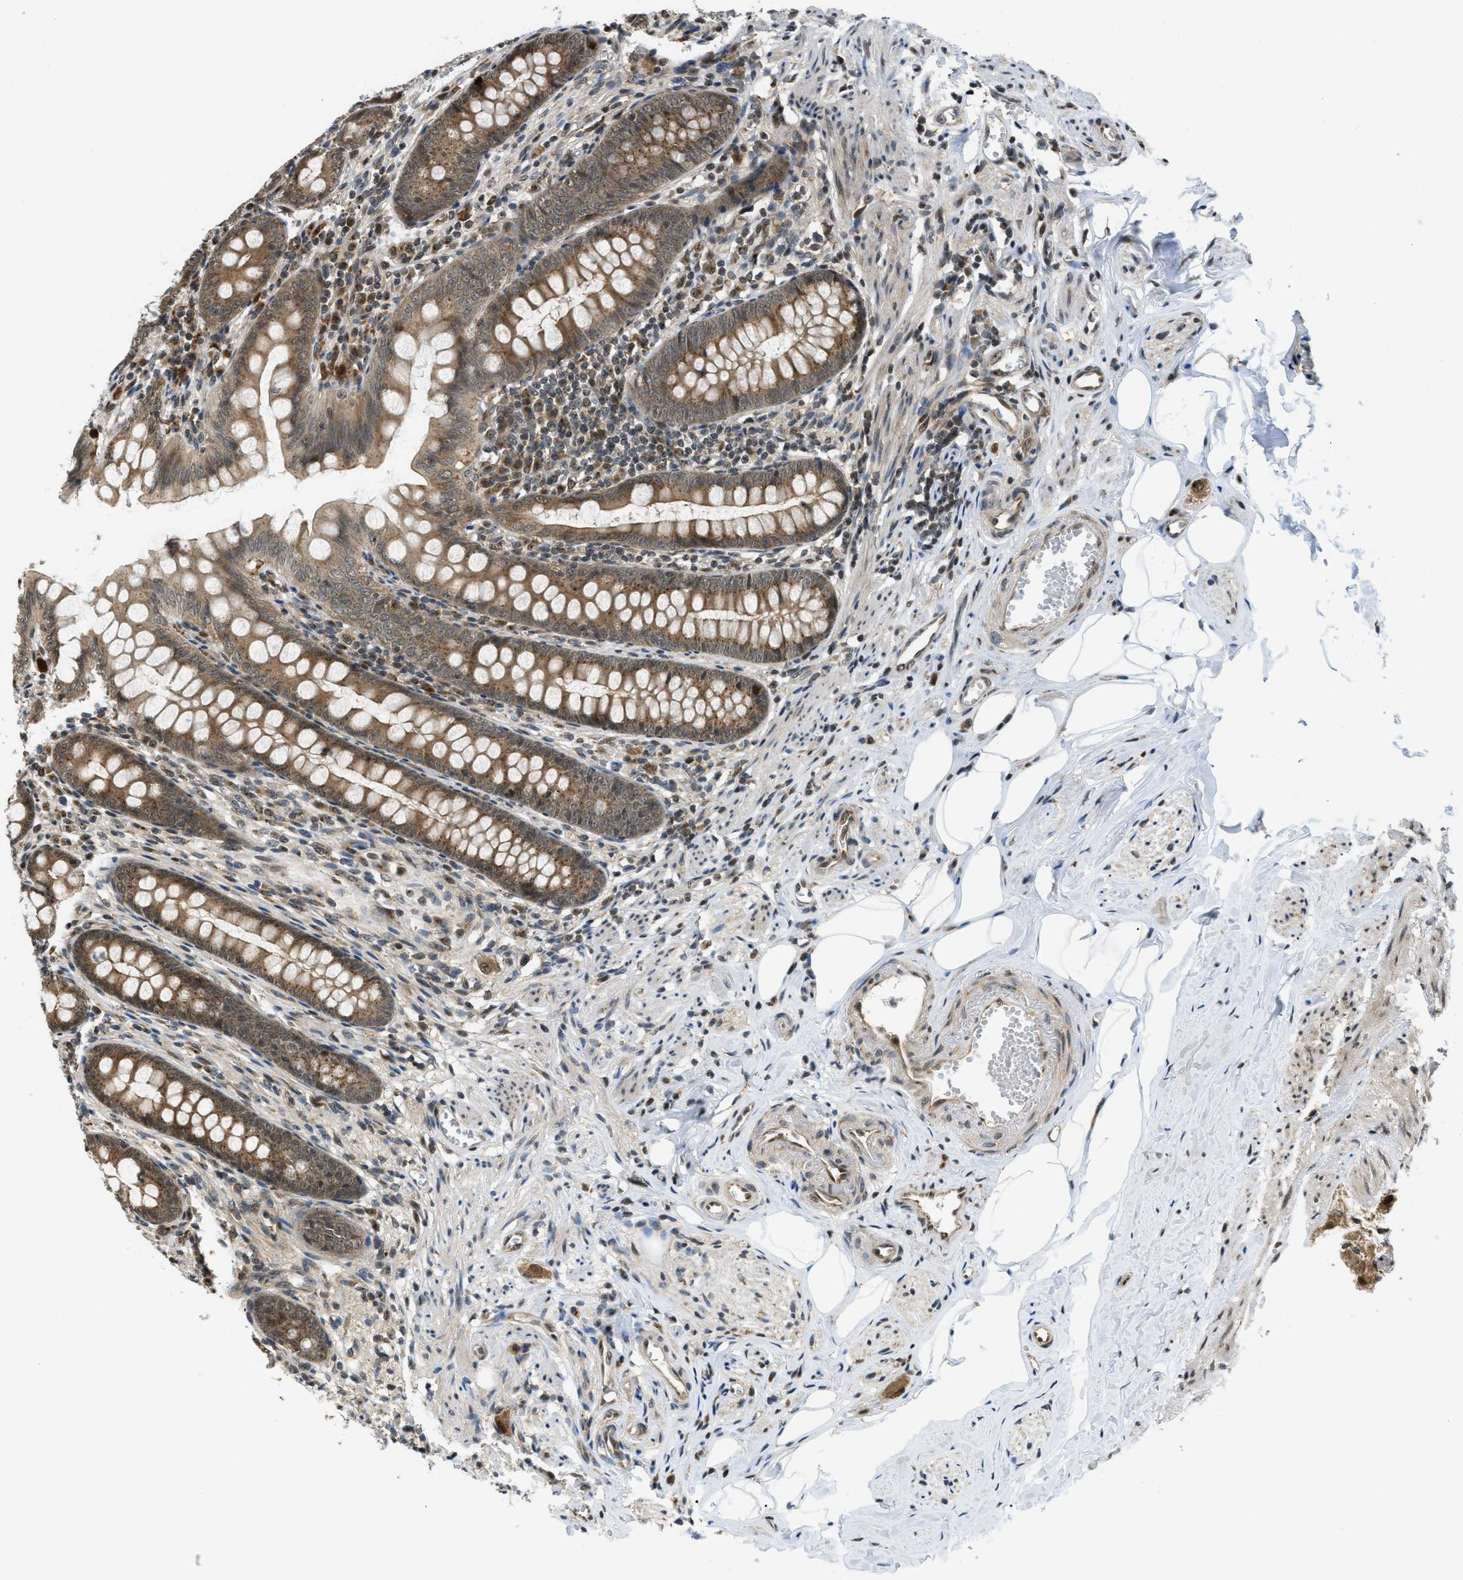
{"staining": {"intensity": "moderate", "quantity": ">75%", "location": "cytoplasmic/membranous"}, "tissue": "appendix", "cell_type": "Glandular cells", "image_type": "normal", "snomed": [{"axis": "morphology", "description": "Normal tissue, NOS"}, {"axis": "topography", "description": "Appendix"}], "caption": "Immunohistochemical staining of benign appendix demonstrates moderate cytoplasmic/membranous protein expression in about >75% of glandular cells.", "gene": "TACC1", "patient": {"sex": "female", "age": 77}}